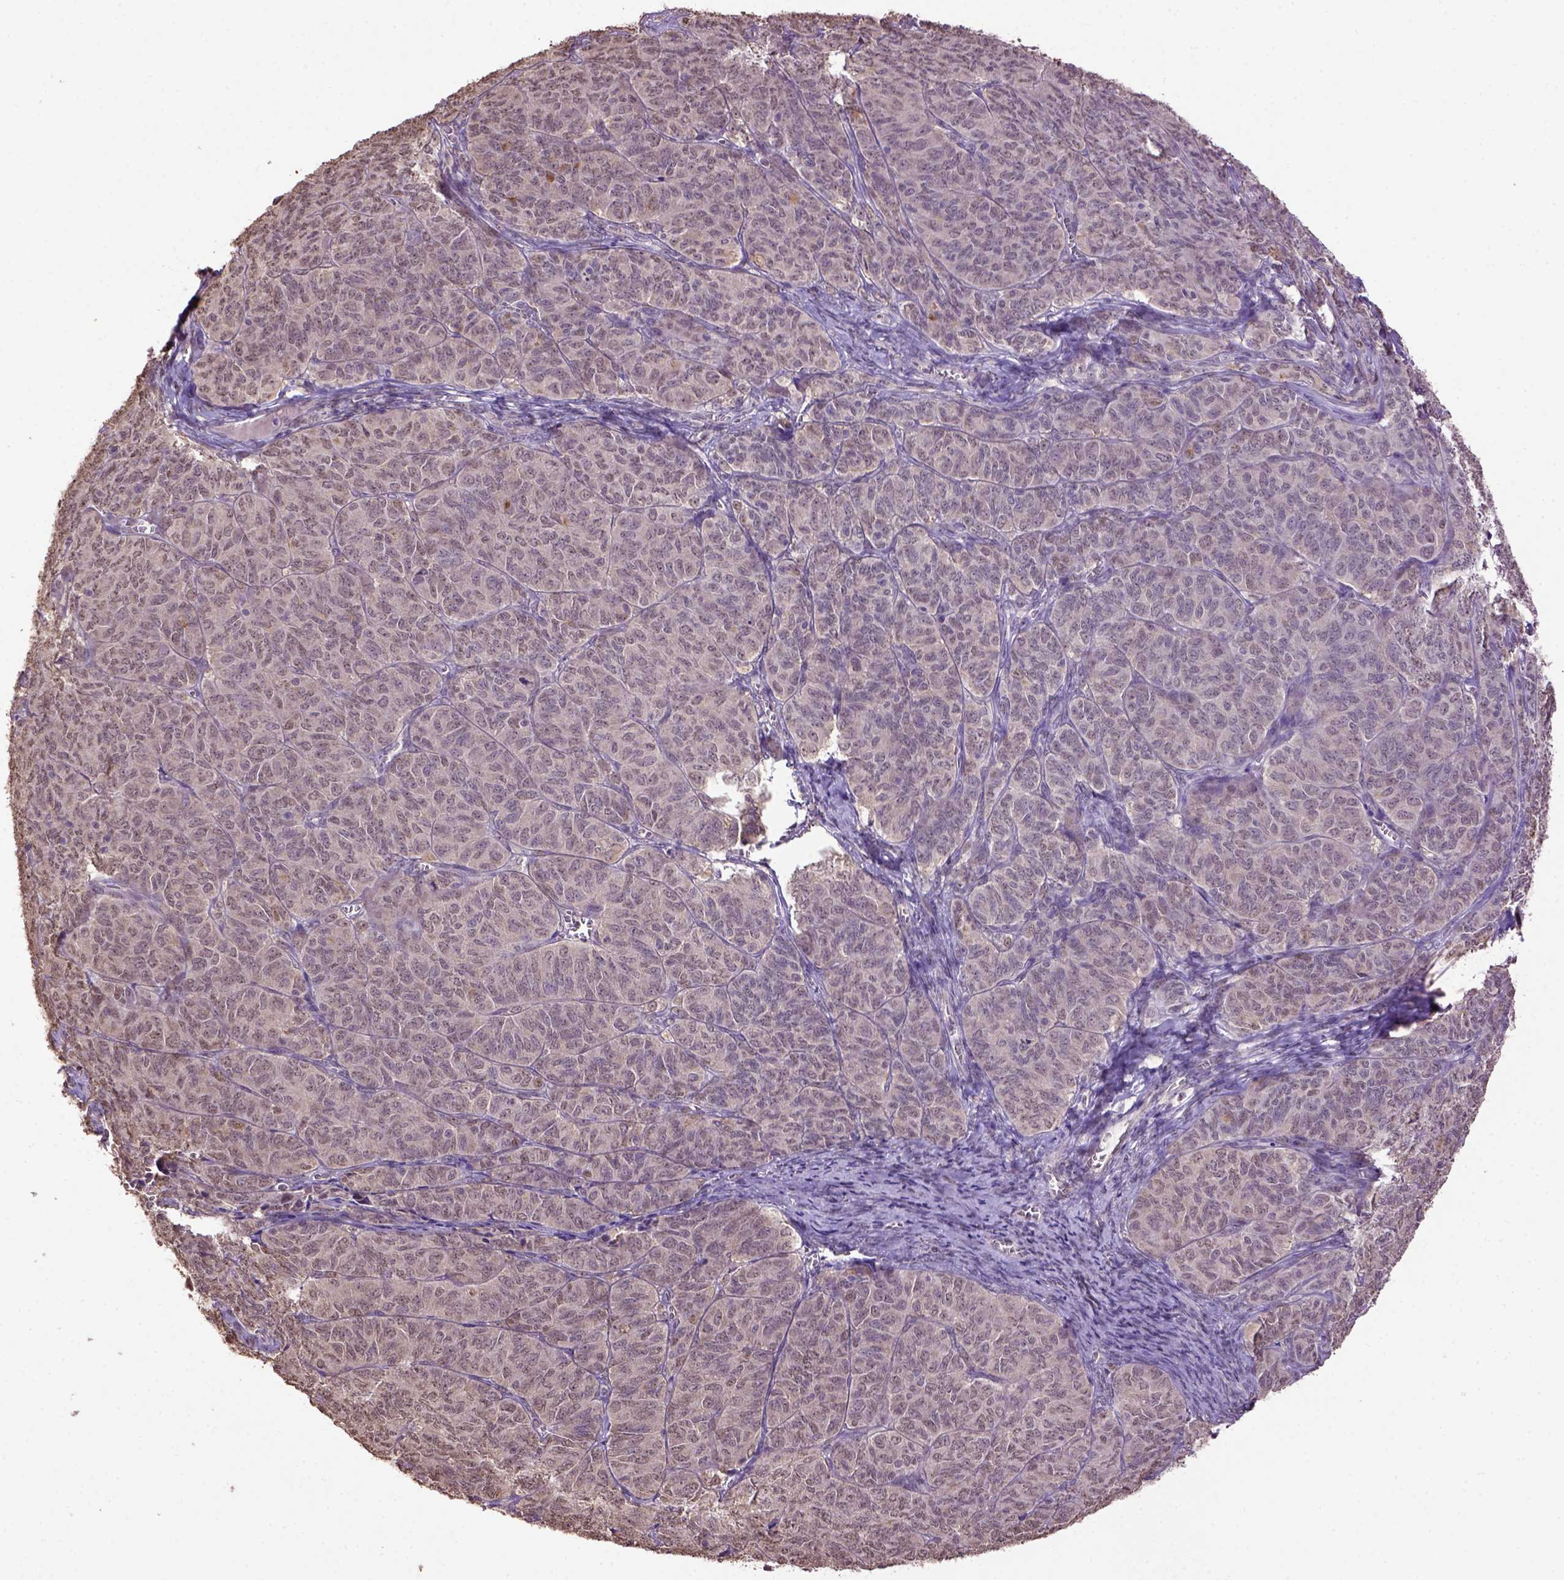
{"staining": {"intensity": "weak", "quantity": "<25%", "location": "cytoplasmic/membranous"}, "tissue": "ovarian cancer", "cell_type": "Tumor cells", "image_type": "cancer", "snomed": [{"axis": "morphology", "description": "Carcinoma, endometroid"}, {"axis": "topography", "description": "Ovary"}], "caption": "IHC histopathology image of ovarian endometroid carcinoma stained for a protein (brown), which shows no staining in tumor cells.", "gene": "WDR17", "patient": {"sex": "female", "age": 80}}